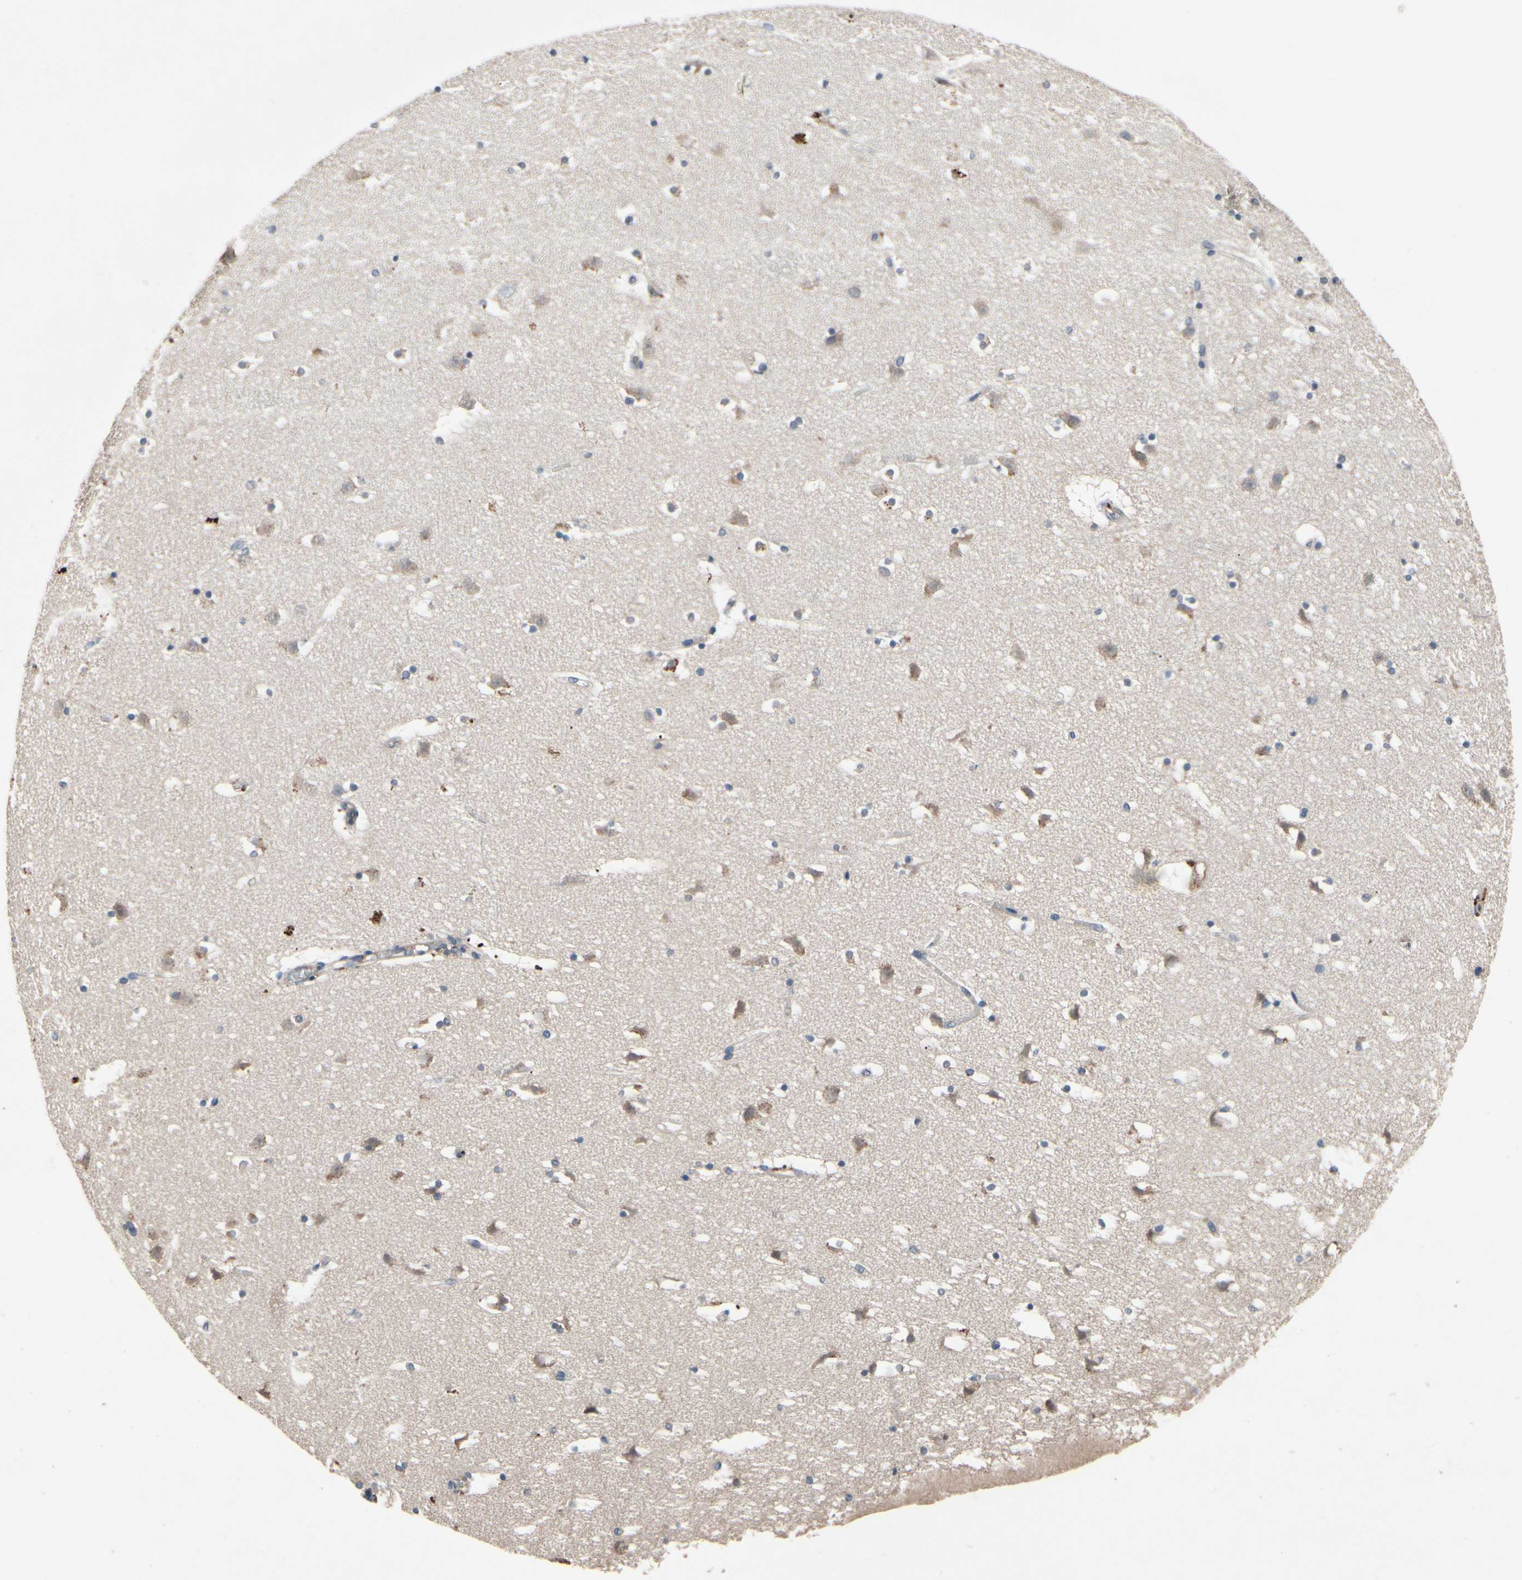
{"staining": {"intensity": "weak", "quantity": "25%-75%", "location": "cytoplasmic/membranous"}, "tissue": "caudate", "cell_type": "Glial cells", "image_type": "normal", "snomed": [{"axis": "morphology", "description": "Normal tissue, NOS"}, {"axis": "topography", "description": "Lateral ventricle wall"}], "caption": "Weak cytoplasmic/membranous staining is appreciated in approximately 25%-75% of glial cells in benign caudate.", "gene": "IL1RL1", "patient": {"sex": "male", "age": 45}}